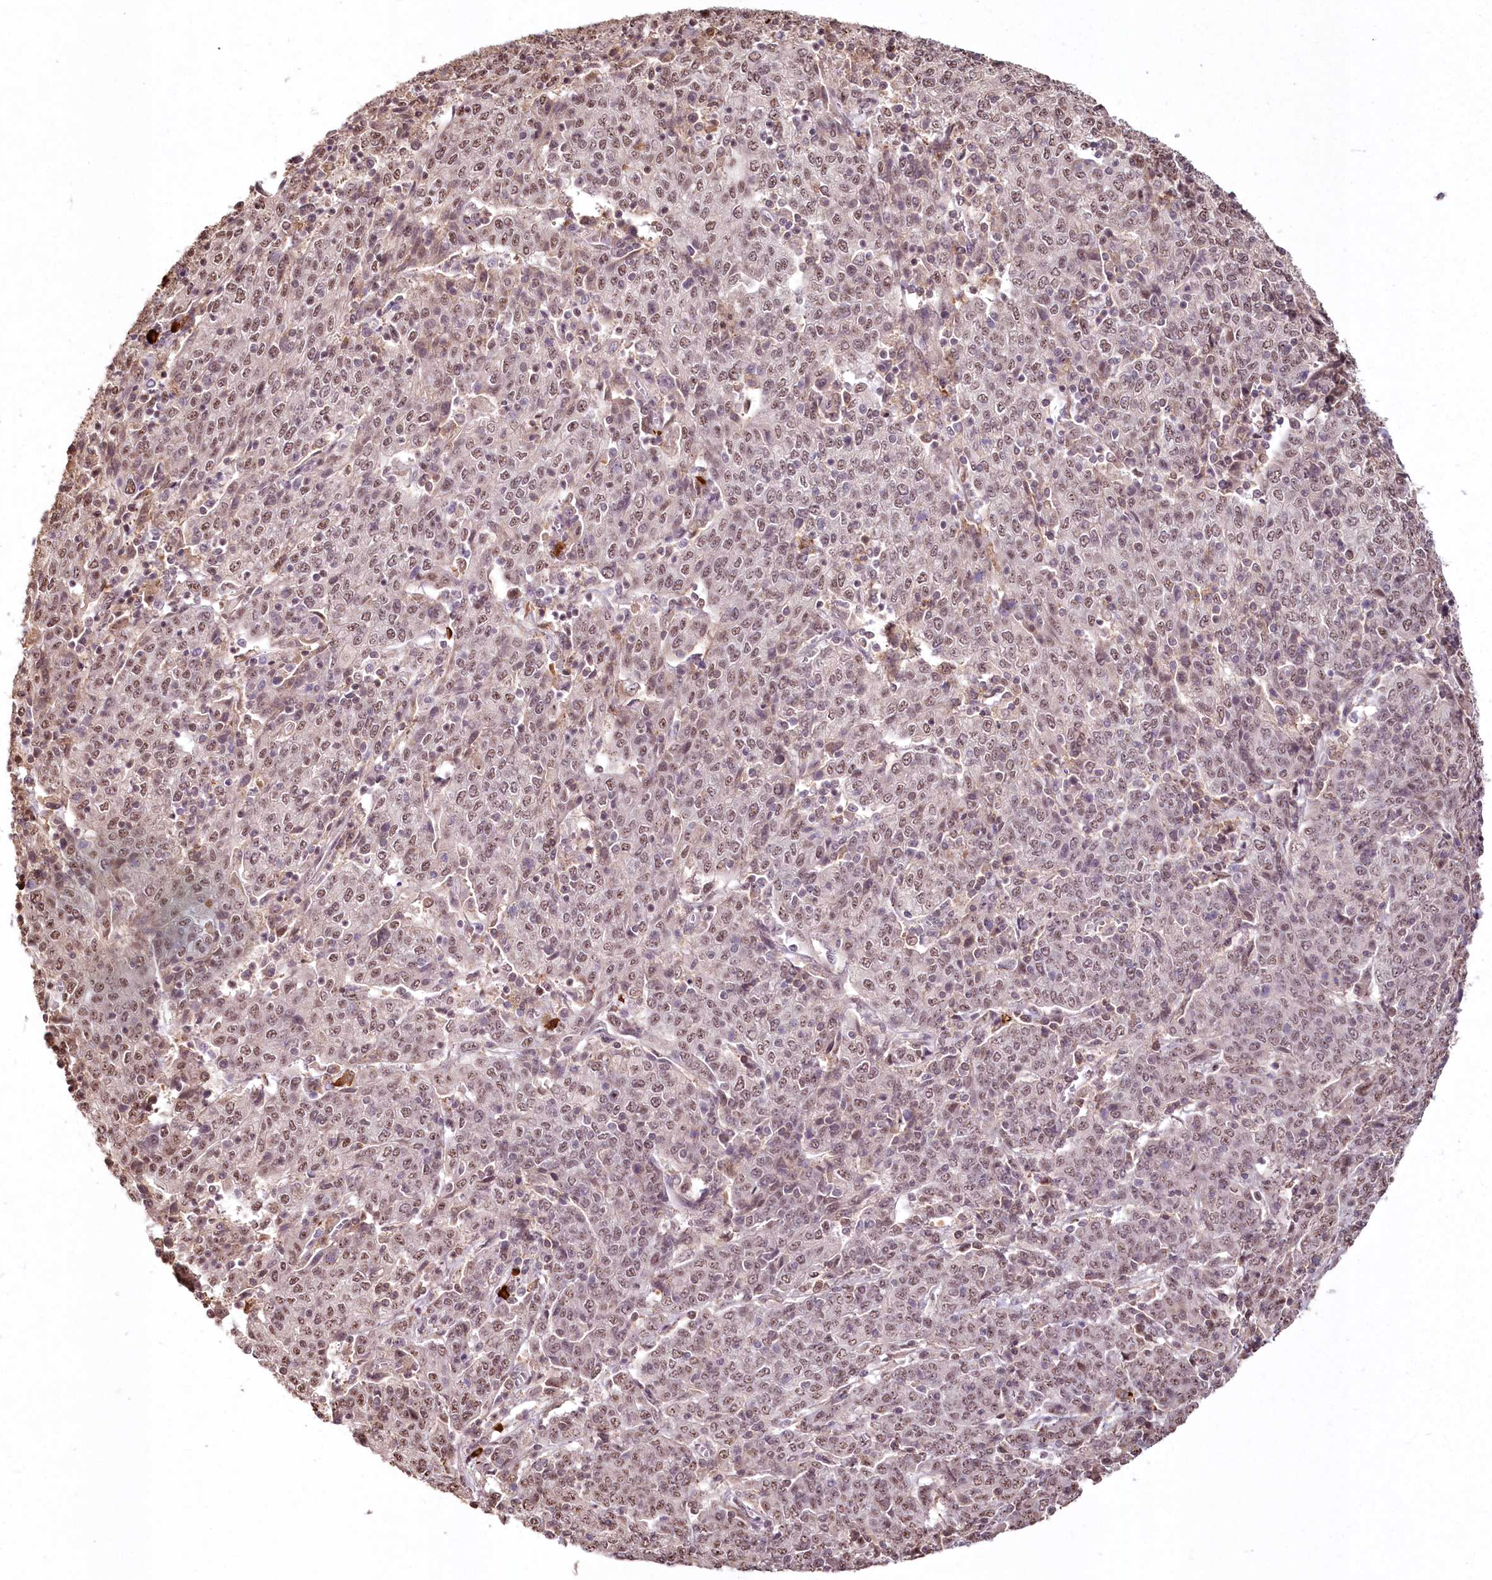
{"staining": {"intensity": "weak", "quantity": ">75%", "location": "nuclear"}, "tissue": "cervical cancer", "cell_type": "Tumor cells", "image_type": "cancer", "snomed": [{"axis": "morphology", "description": "Squamous cell carcinoma, NOS"}, {"axis": "topography", "description": "Cervix"}], "caption": "Cervical squamous cell carcinoma stained with a protein marker demonstrates weak staining in tumor cells.", "gene": "PYROXD1", "patient": {"sex": "female", "age": 67}}